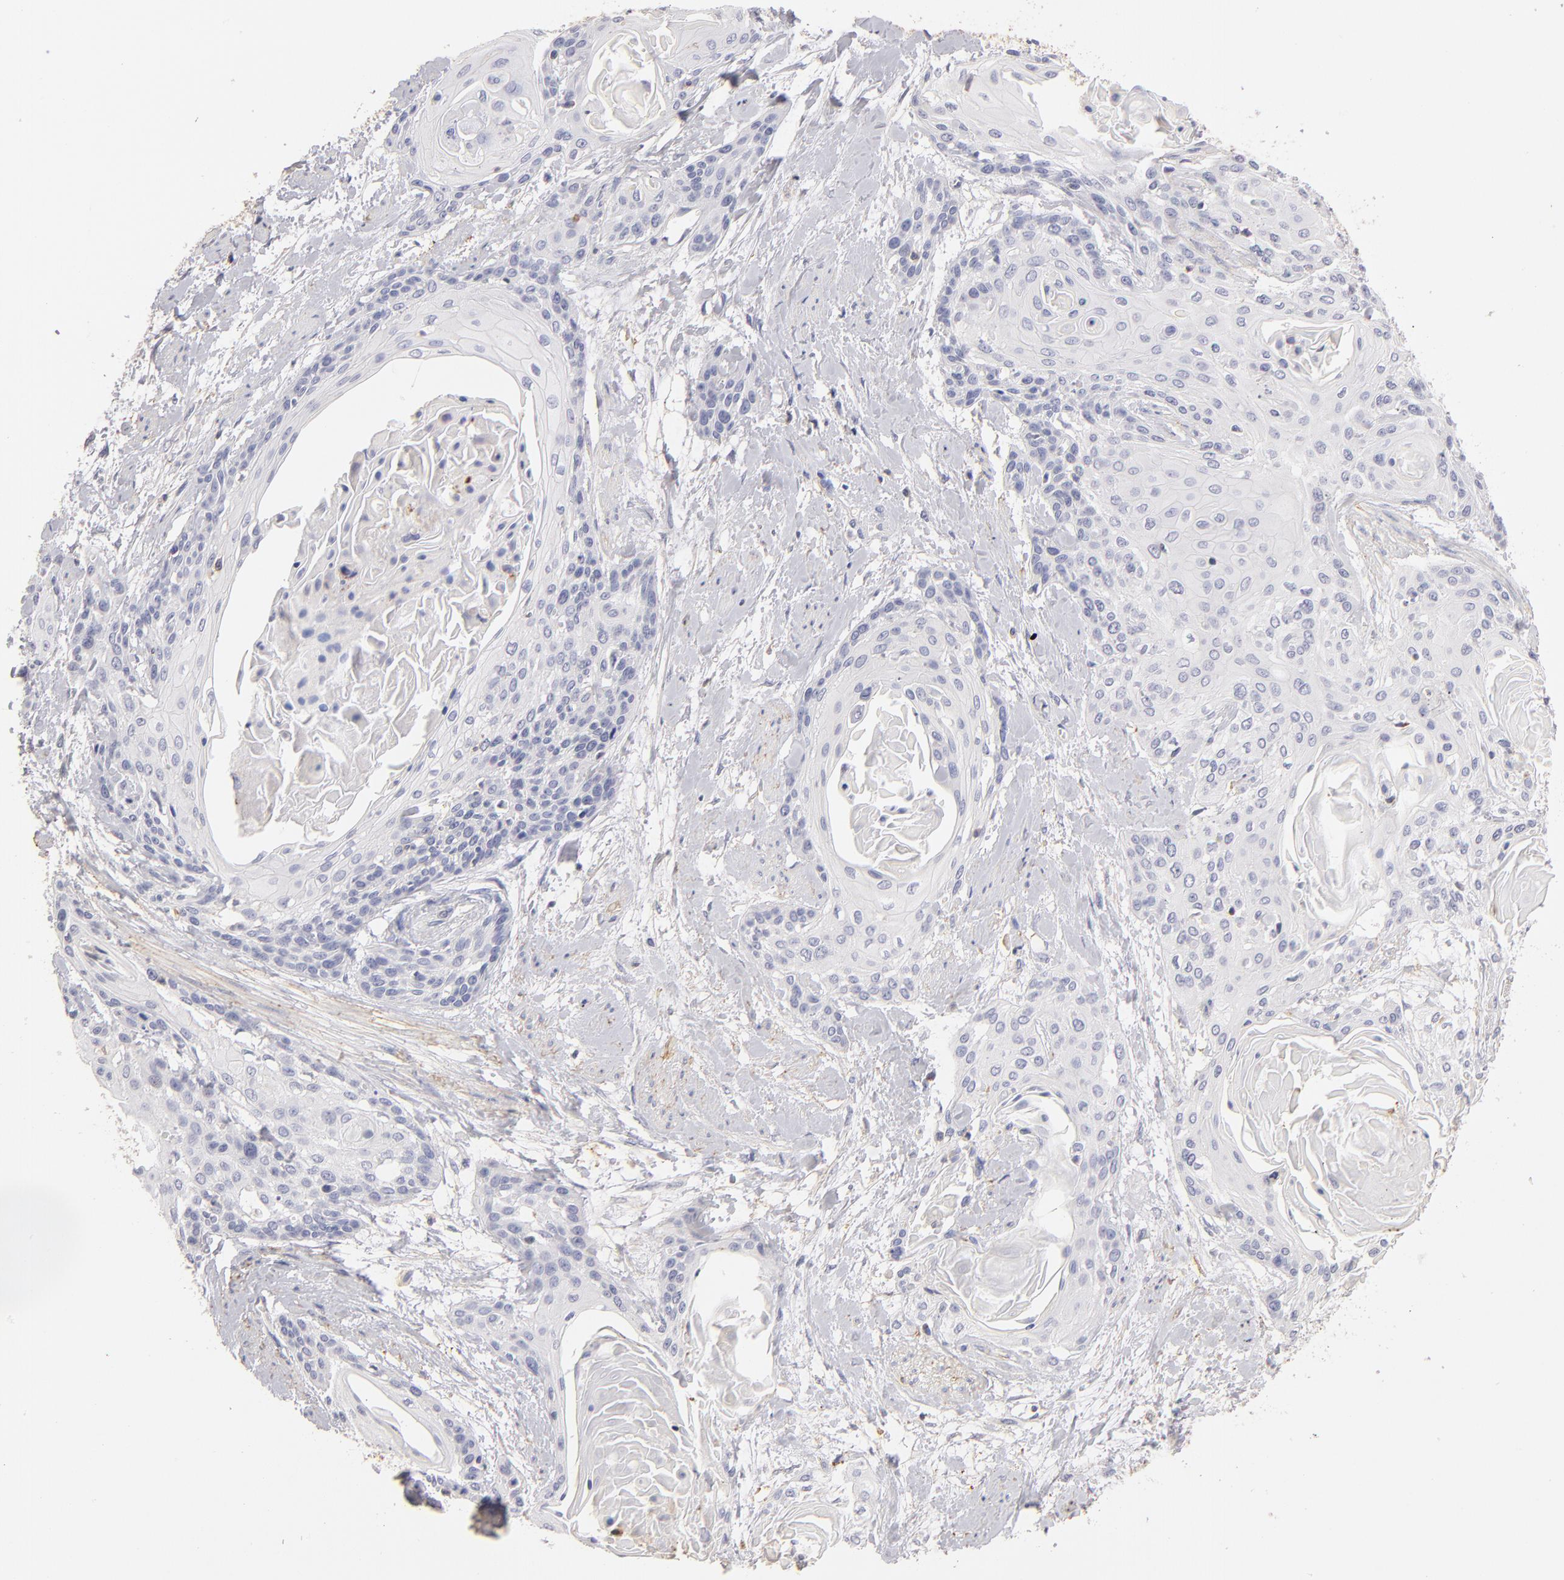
{"staining": {"intensity": "negative", "quantity": "none", "location": "none"}, "tissue": "cervical cancer", "cell_type": "Tumor cells", "image_type": "cancer", "snomed": [{"axis": "morphology", "description": "Squamous cell carcinoma, NOS"}, {"axis": "topography", "description": "Cervix"}], "caption": "A high-resolution micrograph shows immunohistochemistry (IHC) staining of cervical cancer, which displays no significant staining in tumor cells. (Brightfield microscopy of DAB (3,3'-diaminobenzidine) IHC at high magnification).", "gene": "ABCB1", "patient": {"sex": "female", "age": 57}}